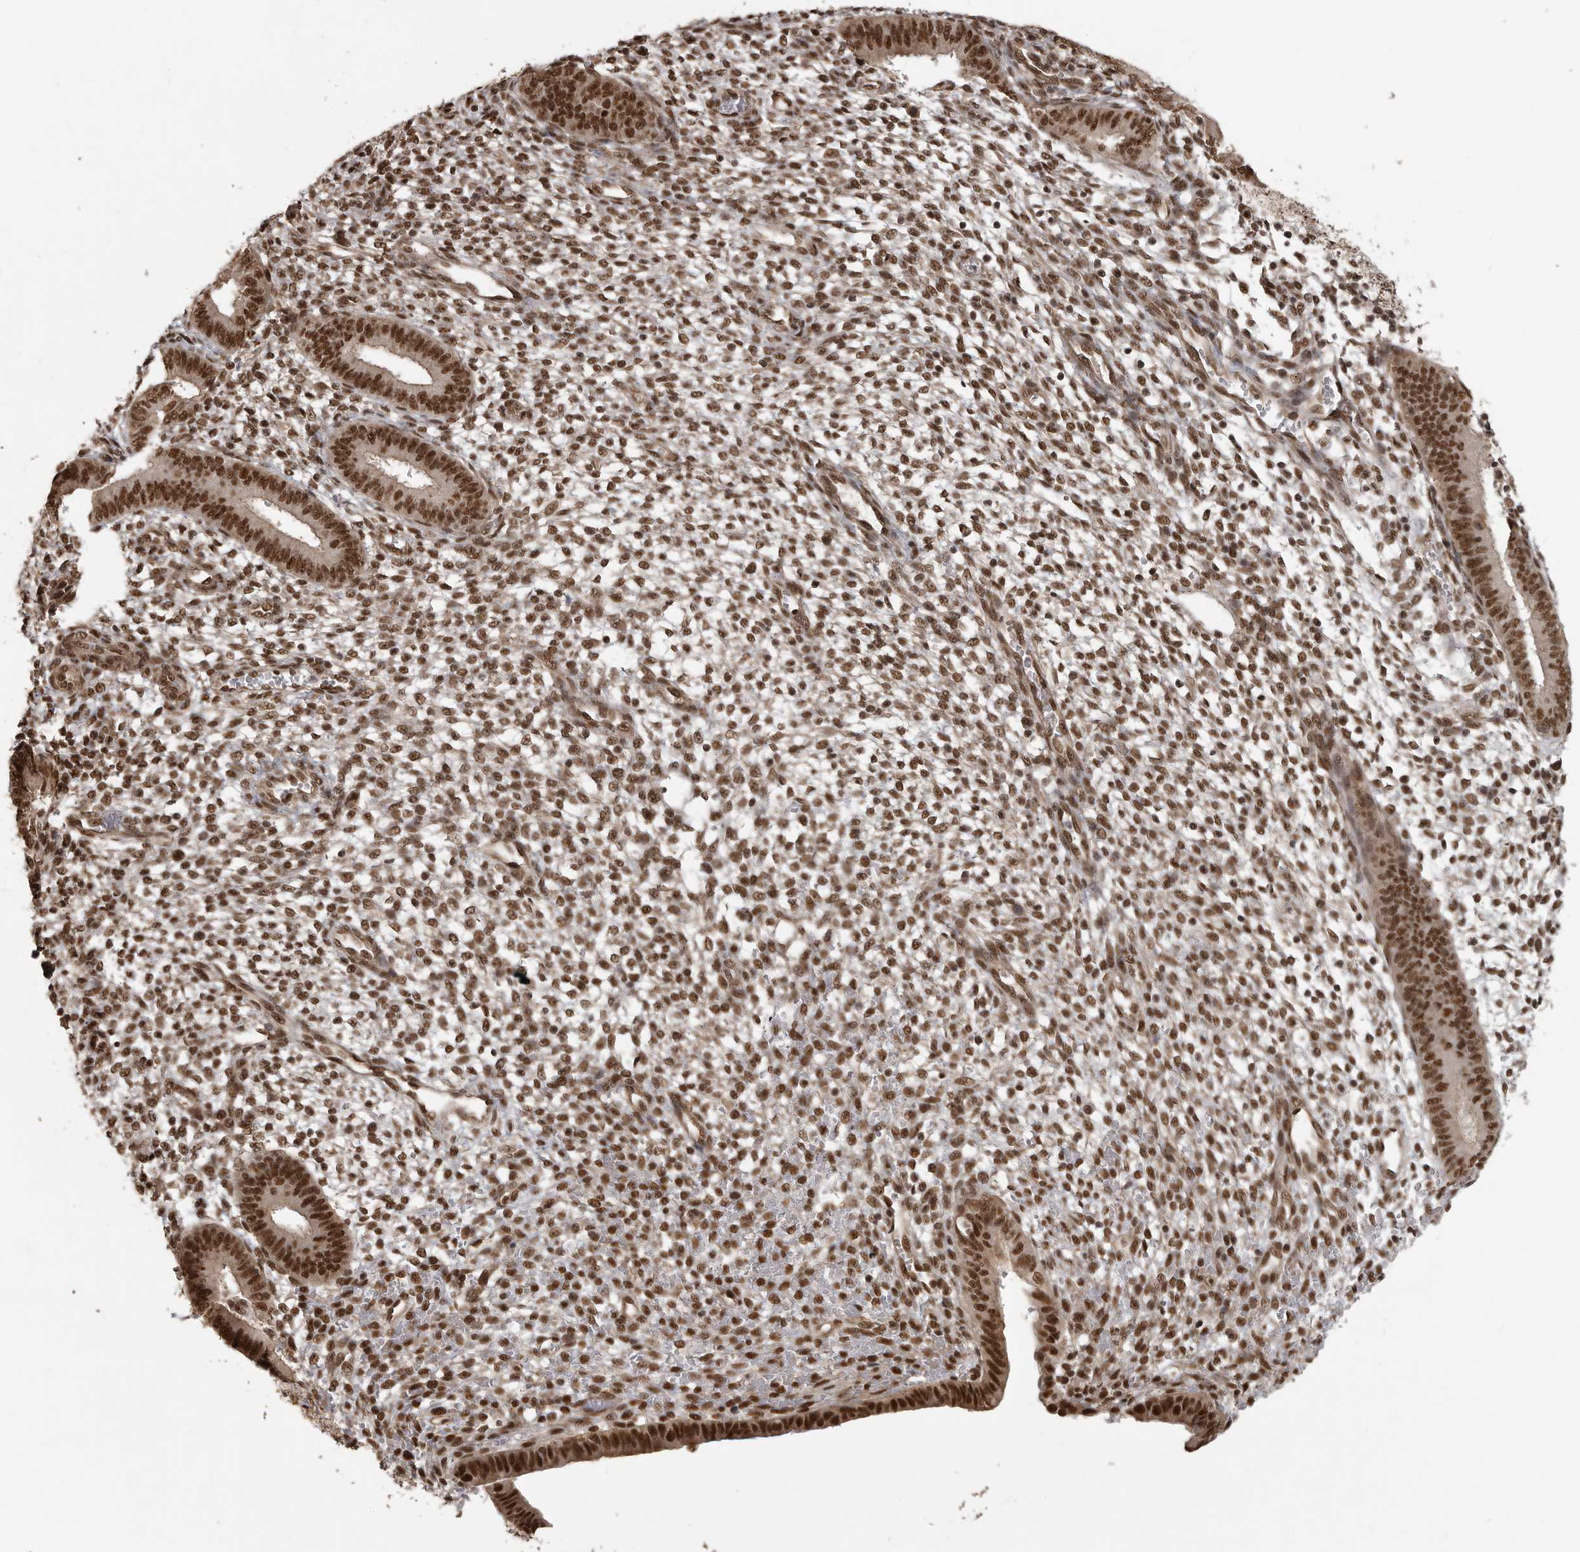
{"staining": {"intensity": "strong", "quantity": ">75%", "location": "nuclear"}, "tissue": "endometrium", "cell_type": "Cells in endometrial stroma", "image_type": "normal", "snomed": [{"axis": "morphology", "description": "Normal tissue, NOS"}, {"axis": "topography", "description": "Endometrium"}], "caption": "A high-resolution histopathology image shows immunohistochemistry (IHC) staining of normal endometrium, which displays strong nuclear staining in approximately >75% of cells in endometrial stroma.", "gene": "CBLL1", "patient": {"sex": "female", "age": 46}}